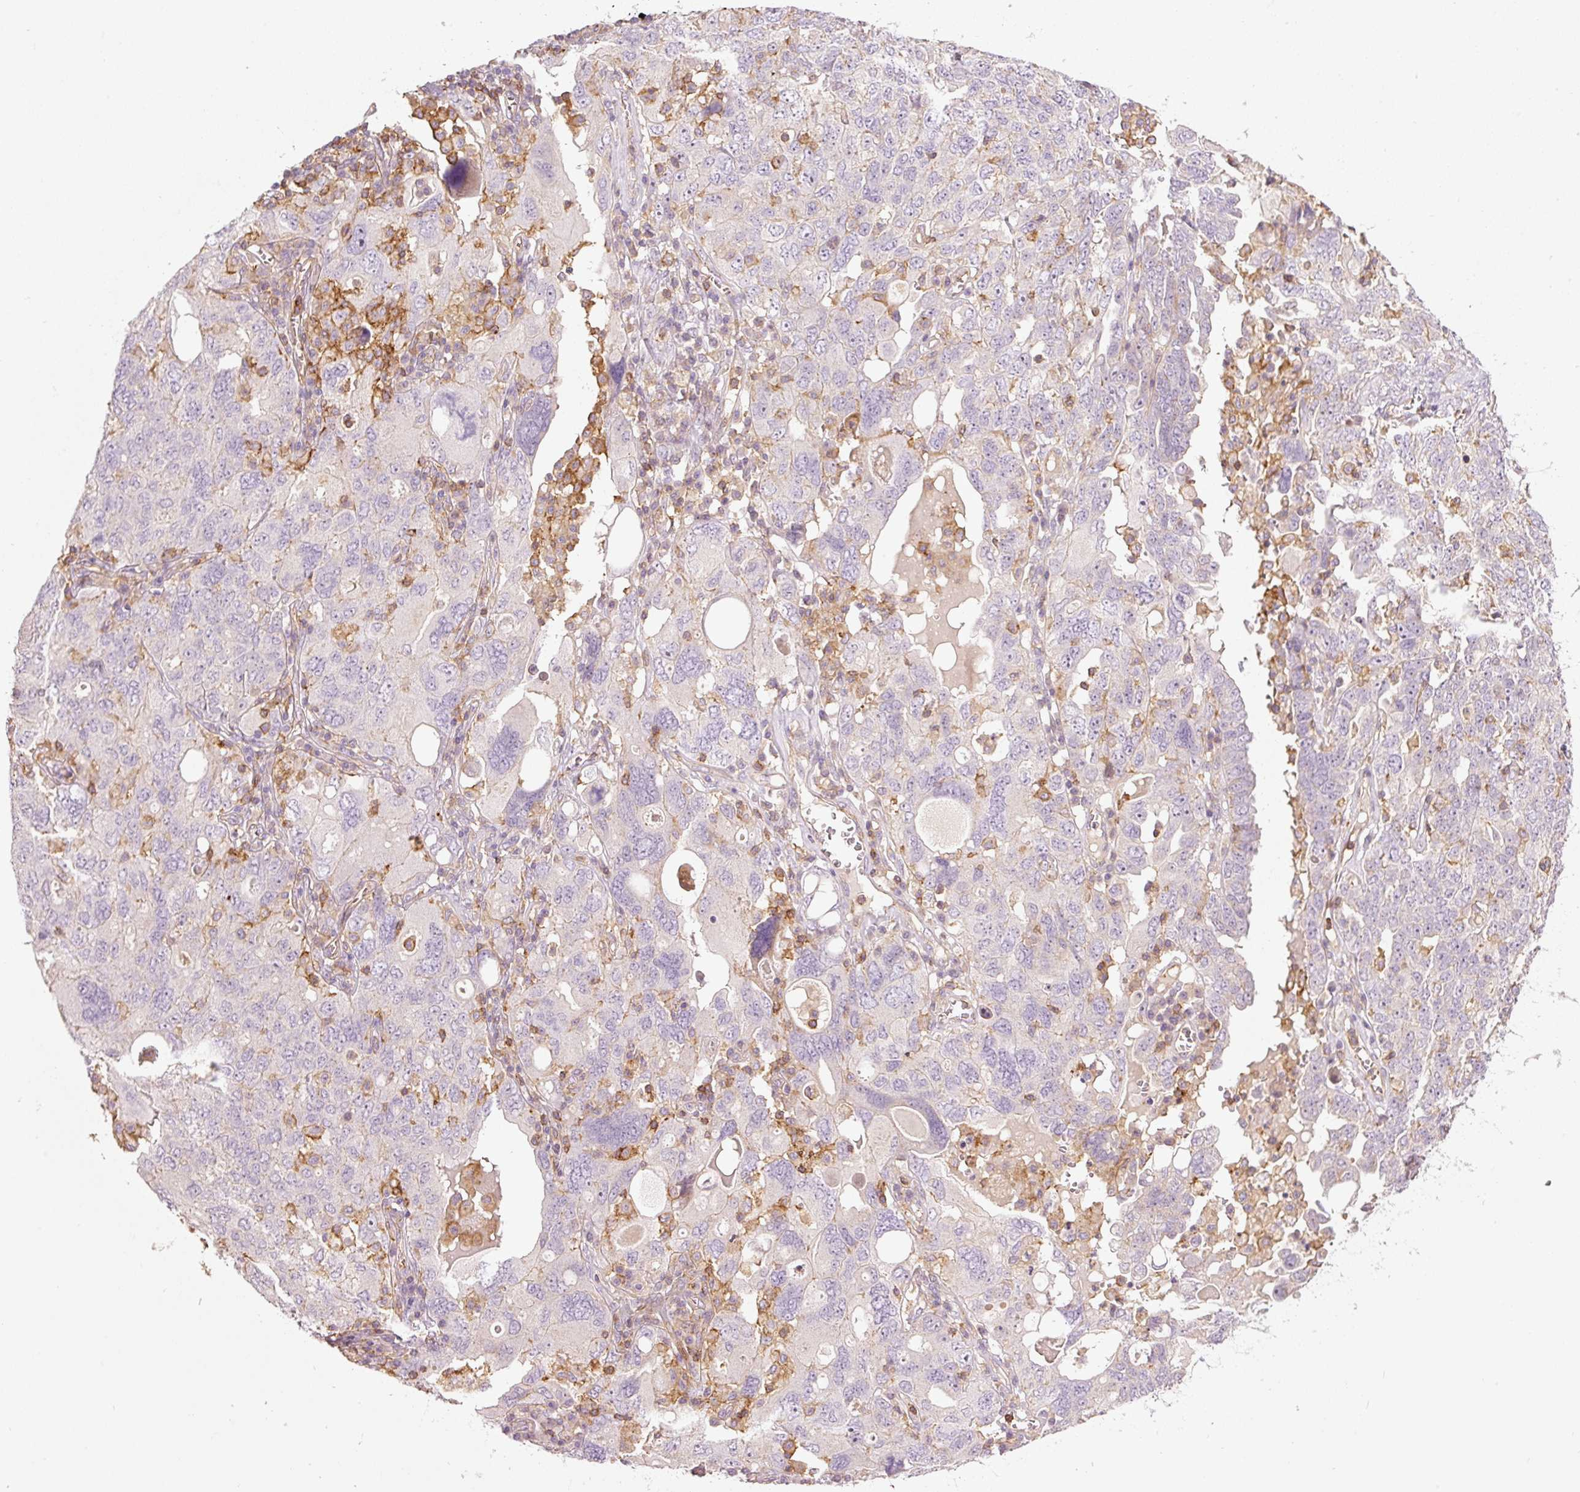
{"staining": {"intensity": "negative", "quantity": "none", "location": "none"}, "tissue": "ovarian cancer", "cell_type": "Tumor cells", "image_type": "cancer", "snomed": [{"axis": "morphology", "description": "Carcinoma, endometroid"}, {"axis": "topography", "description": "Ovary"}], "caption": "Immunohistochemistry (IHC) image of neoplastic tissue: human endometroid carcinoma (ovarian) stained with DAB (3,3'-diaminobenzidine) shows no significant protein staining in tumor cells. The staining was performed using DAB to visualize the protein expression in brown, while the nuclei were stained in blue with hematoxylin (Magnification: 20x).", "gene": "SIPA1", "patient": {"sex": "female", "age": 62}}